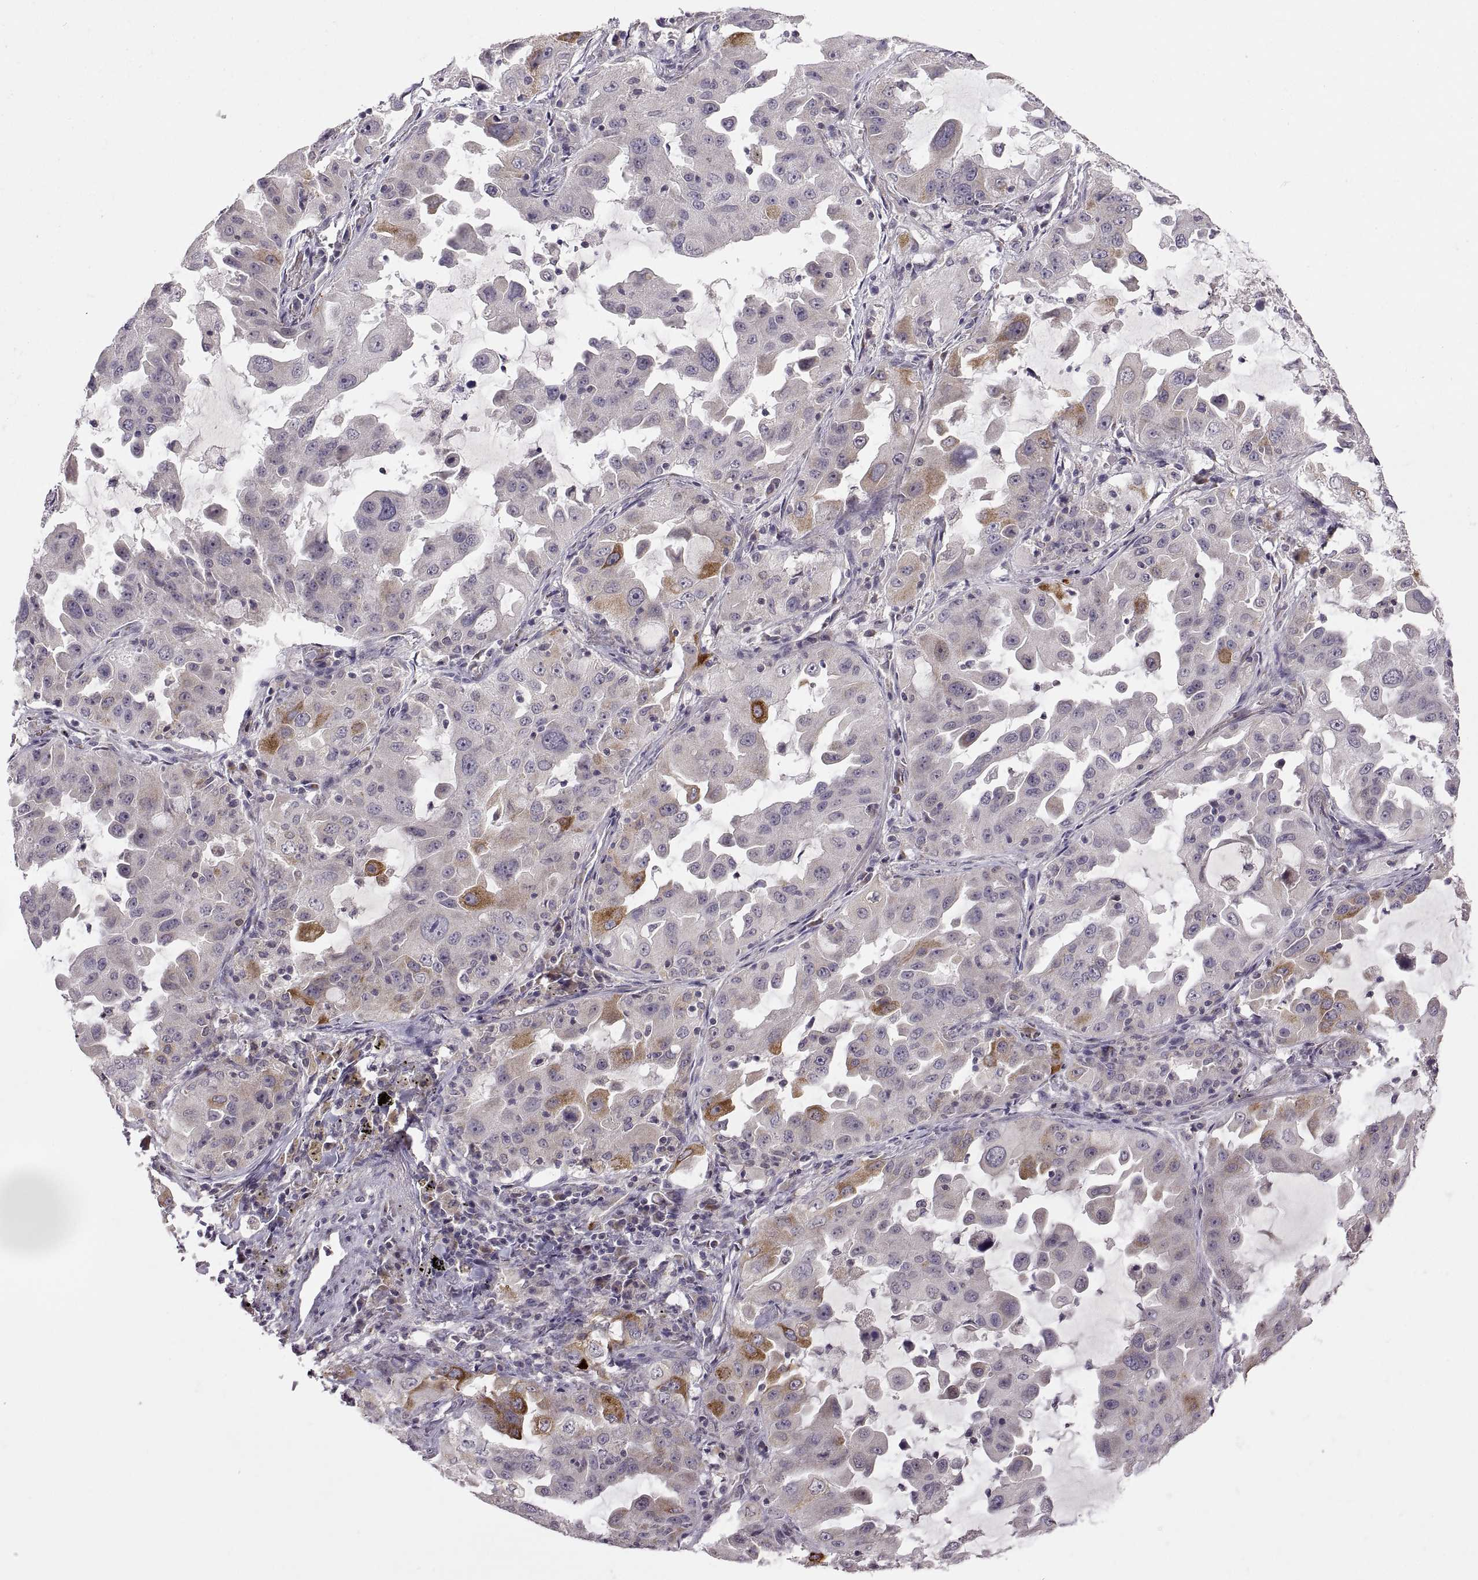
{"staining": {"intensity": "strong", "quantity": "<25%", "location": "cytoplasmic/membranous"}, "tissue": "lung cancer", "cell_type": "Tumor cells", "image_type": "cancer", "snomed": [{"axis": "morphology", "description": "Adenocarcinoma, NOS"}, {"axis": "topography", "description": "Lung"}], "caption": "Brown immunohistochemical staining in human lung cancer (adenocarcinoma) displays strong cytoplasmic/membranous staining in approximately <25% of tumor cells.", "gene": "HMGCR", "patient": {"sex": "female", "age": 61}}